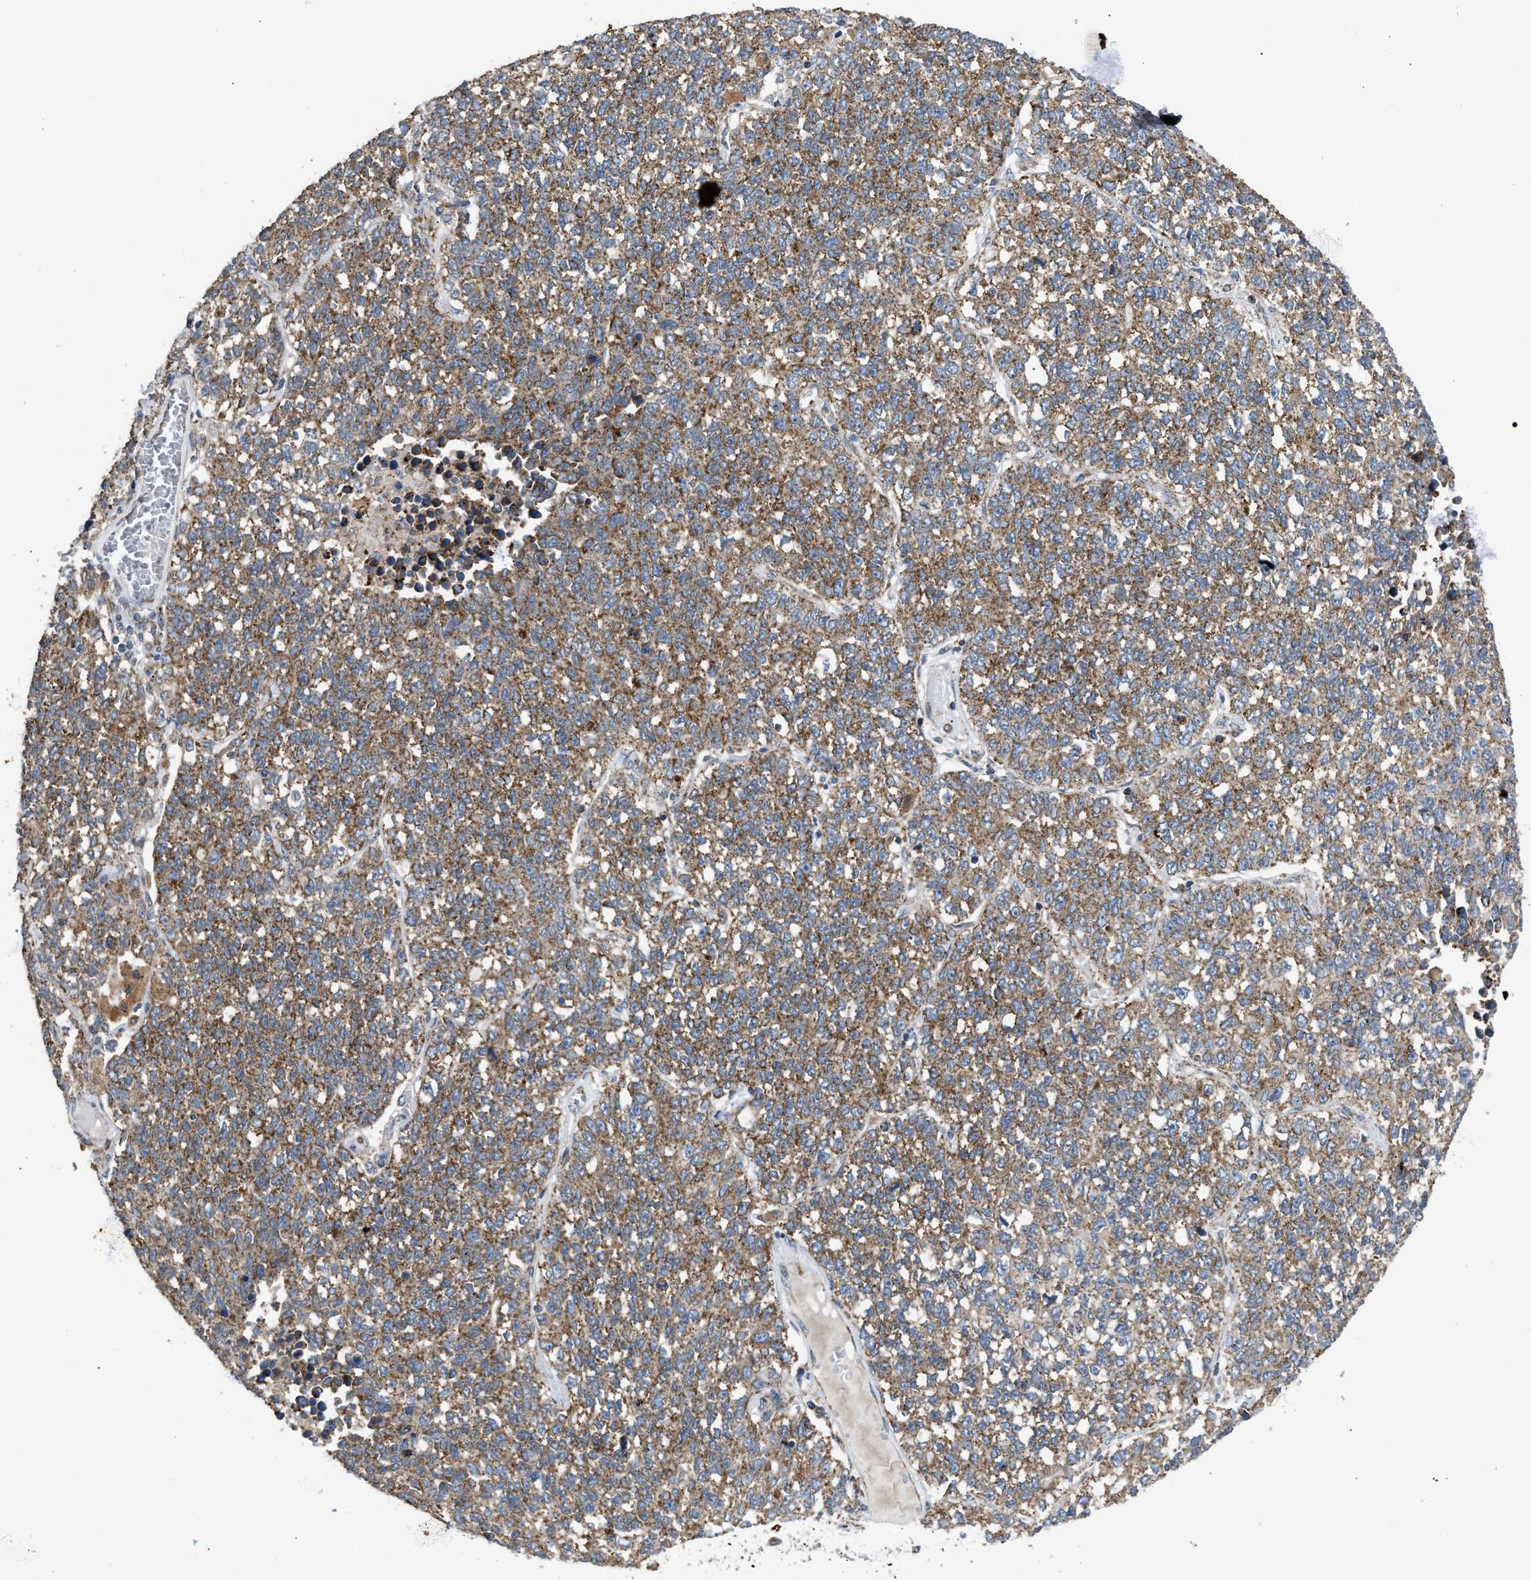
{"staining": {"intensity": "moderate", "quantity": ">75%", "location": "cytoplasmic/membranous"}, "tissue": "lung cancer", "cell_type": "Tumor cells", "image_type": "cancer", "snomed": [{"axis": "morphology", "description": "Adenocarcinoma, NOS"}, {"axis": "topography", "description": "Lung"}], "caption": "A medium amount of moderate cytoplasmic/membranous staining is identified in approximately >75% of tumor cells in lung cancer tissue.", "gene": "TACO1", "patient": {"sex": "male", "age": 49}}